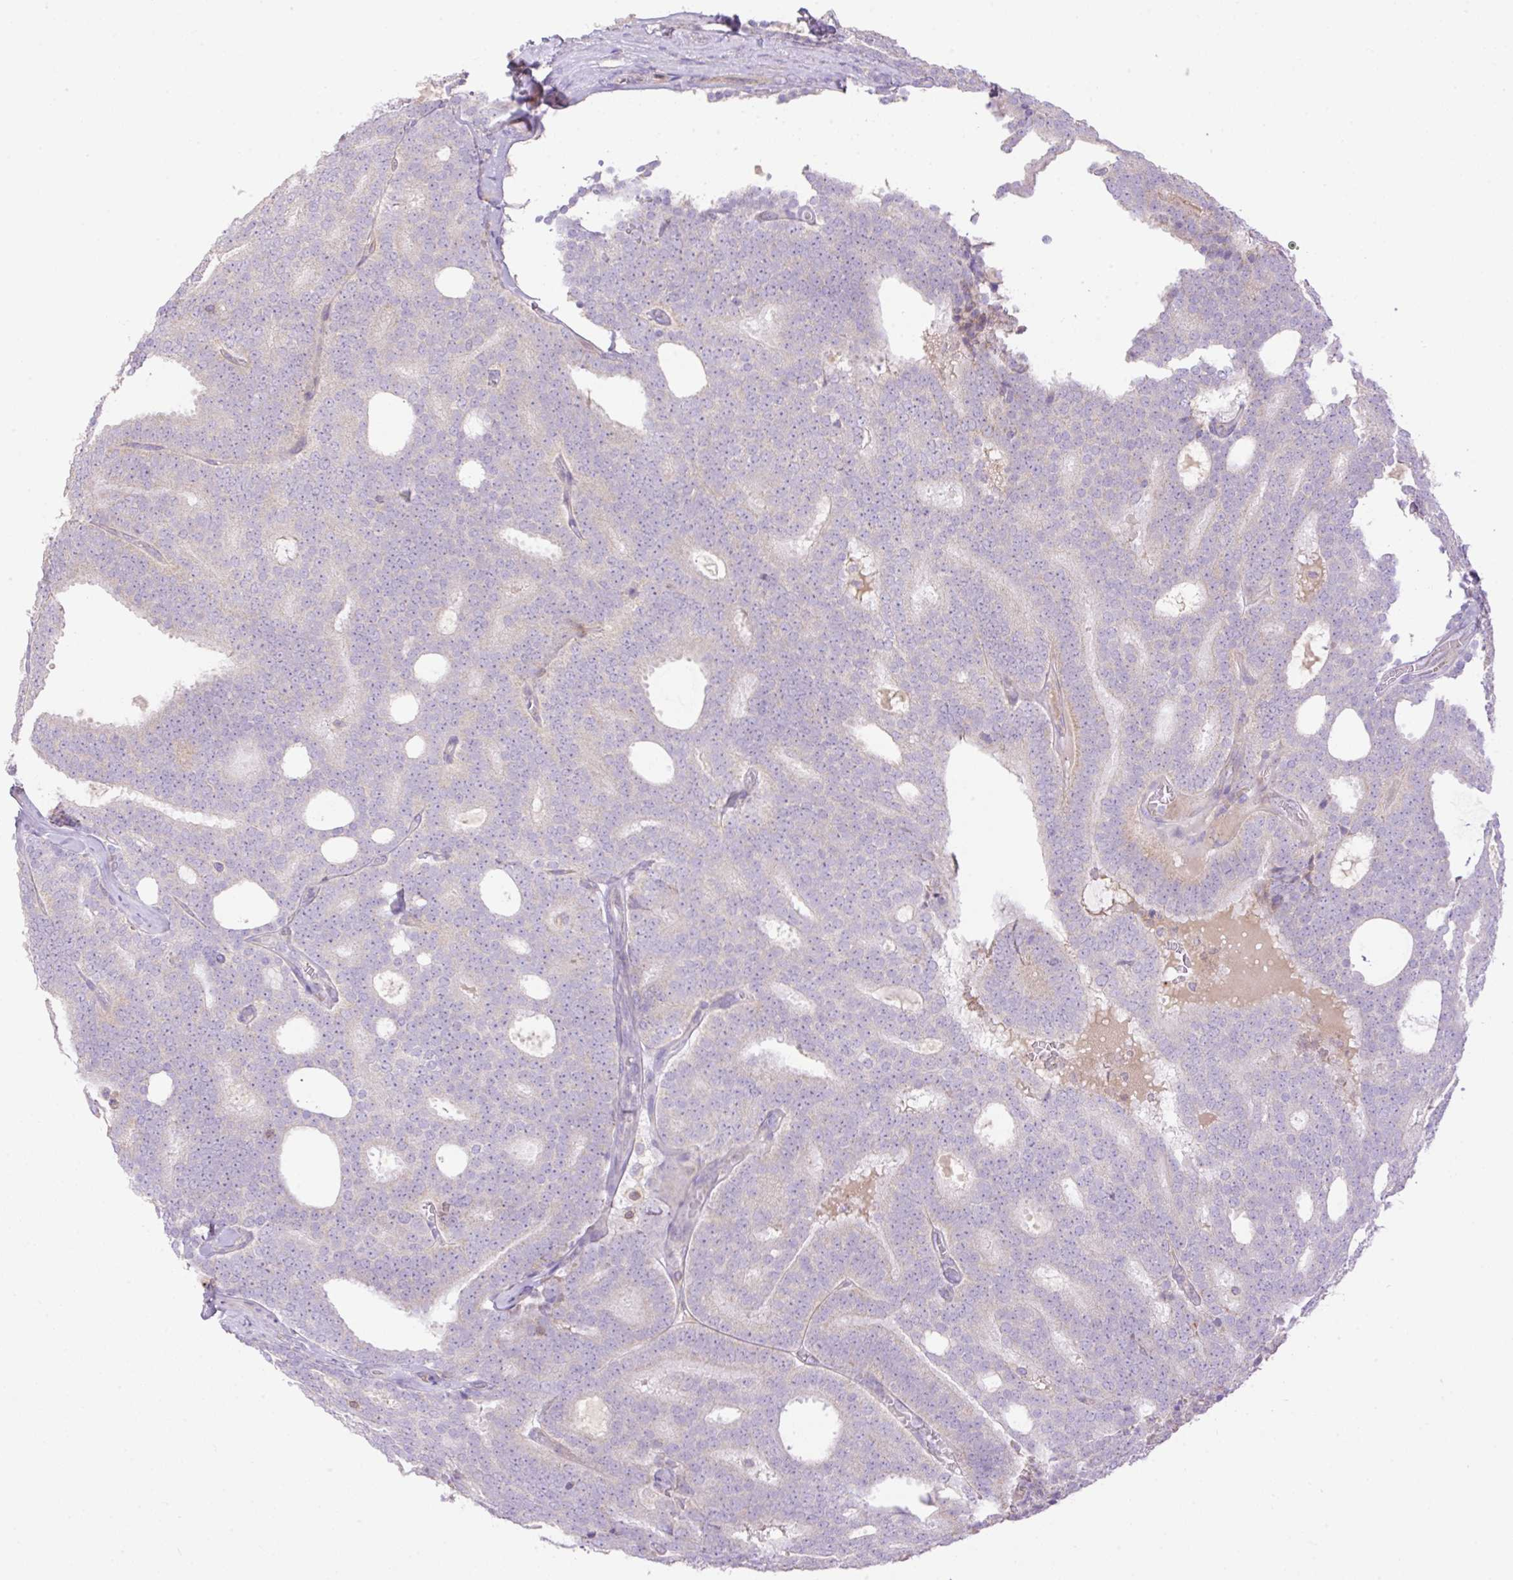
{"staining": {"intensity": "negative", "quantity": "none", "location": "none"}, "tissue": "prostate cancer", "cell_type": "Tumor cells", "image_type": "cancer", "snomed": [{"axis": "morphology", "description": "Adenocarcinoma, High grade"}, {"axis": "topography", "description": "Prostate"}], "caption": "Immunohistochemistry of human high-grade adenocarcinoma (prostate) displays no expression in tumor cells. (DAB (3,3'-diaminobenzidine) immunohistochemistry (IHC) visualized using brightfield microscopy, high magnification).", "gene": "VPS25", "patient": {"sex": "male", "age": 65}}